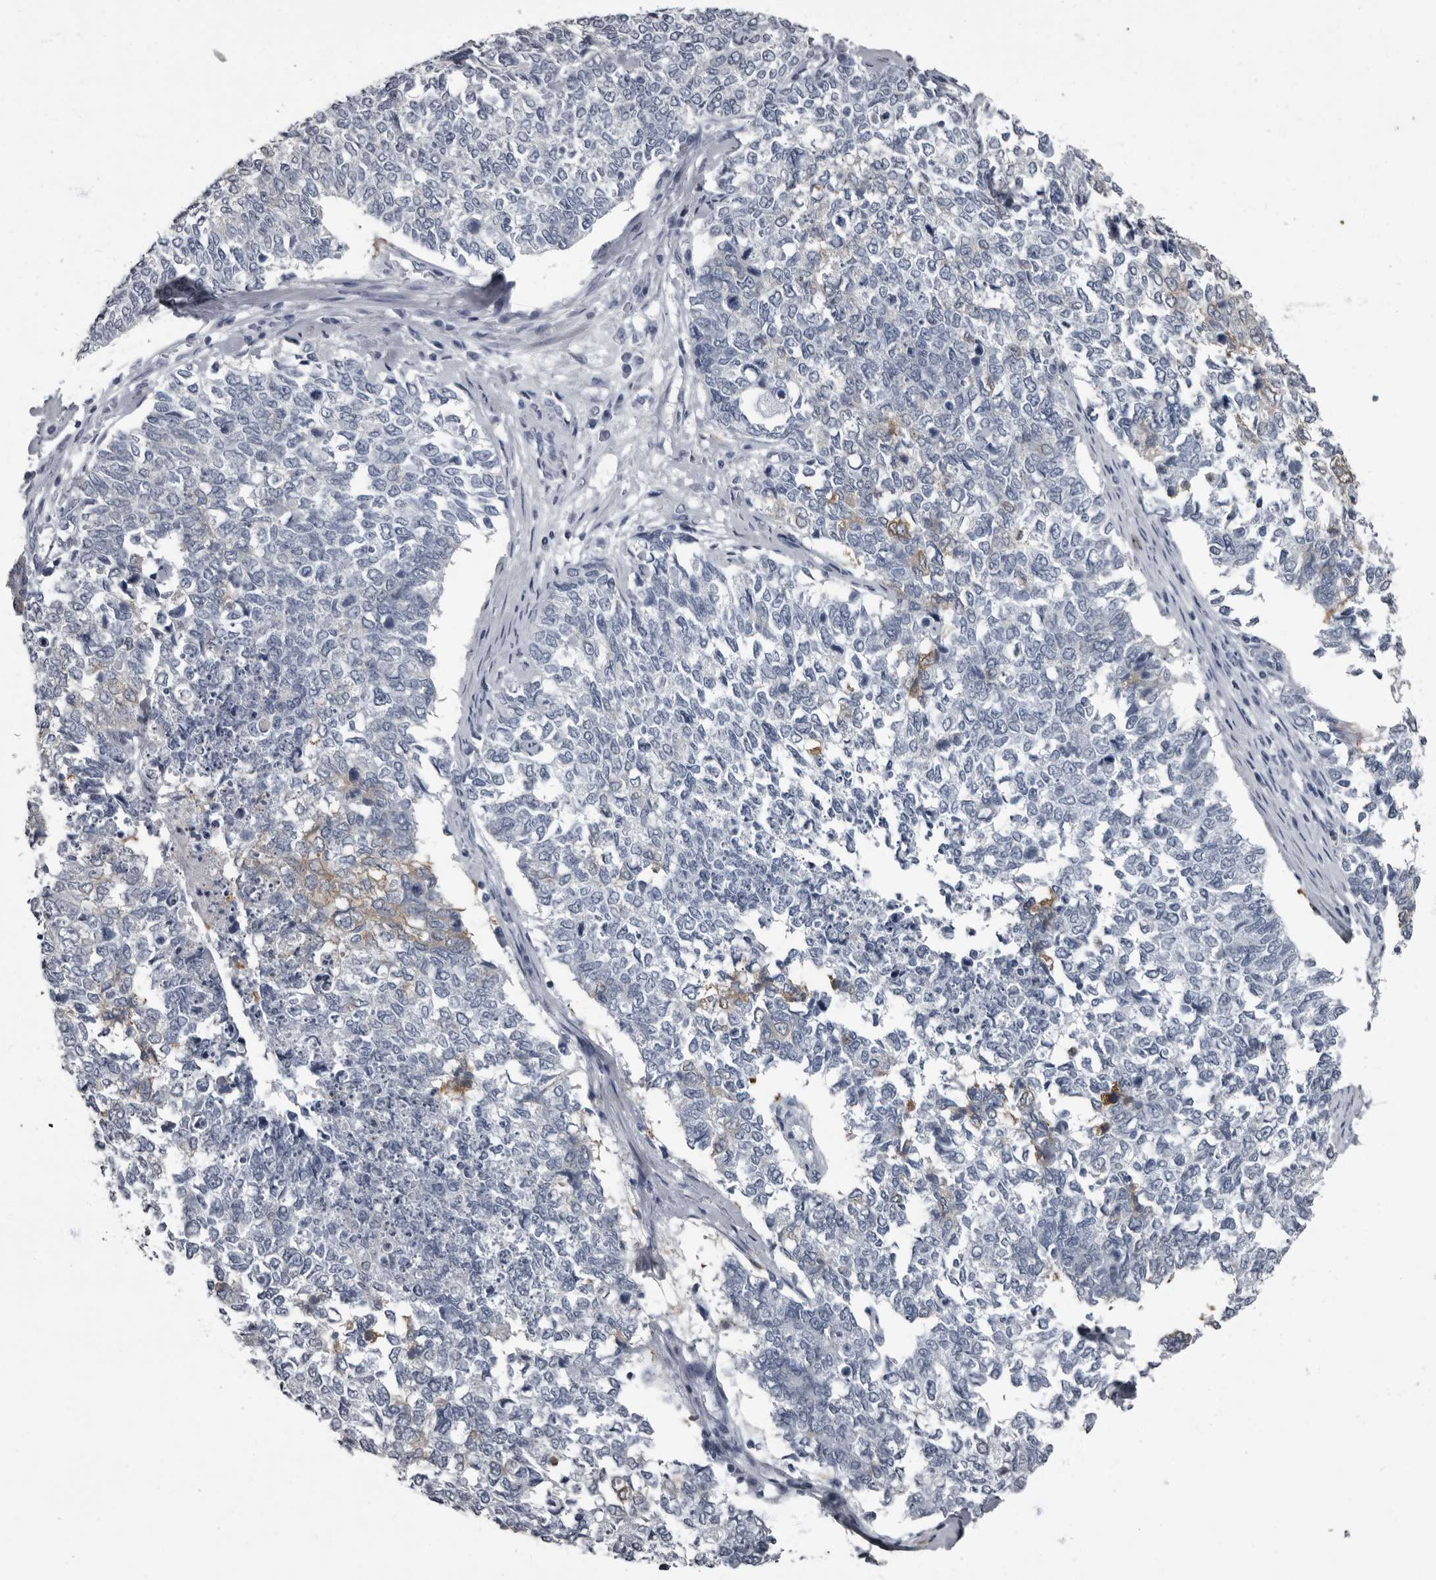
{"staining": {"intensity": "weak", "quantity": "<25%", "location": "cytoplasmic/membranous"}, "tissue": "cervical cancer", "cell_type": "Tumor cells", "image_type": "cancer", "snomed": [{"axis": "morphology", "description": "Squamous cell carcinoma, NOS"}, {"axis": "topography", "description": "Cervix"}], "caption": "Immunohistochemistry (IHC) photomicrograph of human squamous cell carcinoma (cervical) stained for a protein (brown), which reveals no expression in tumor cells.", "gene": "TPD52L1", "patient": {"sex": "female", "age": 63}}